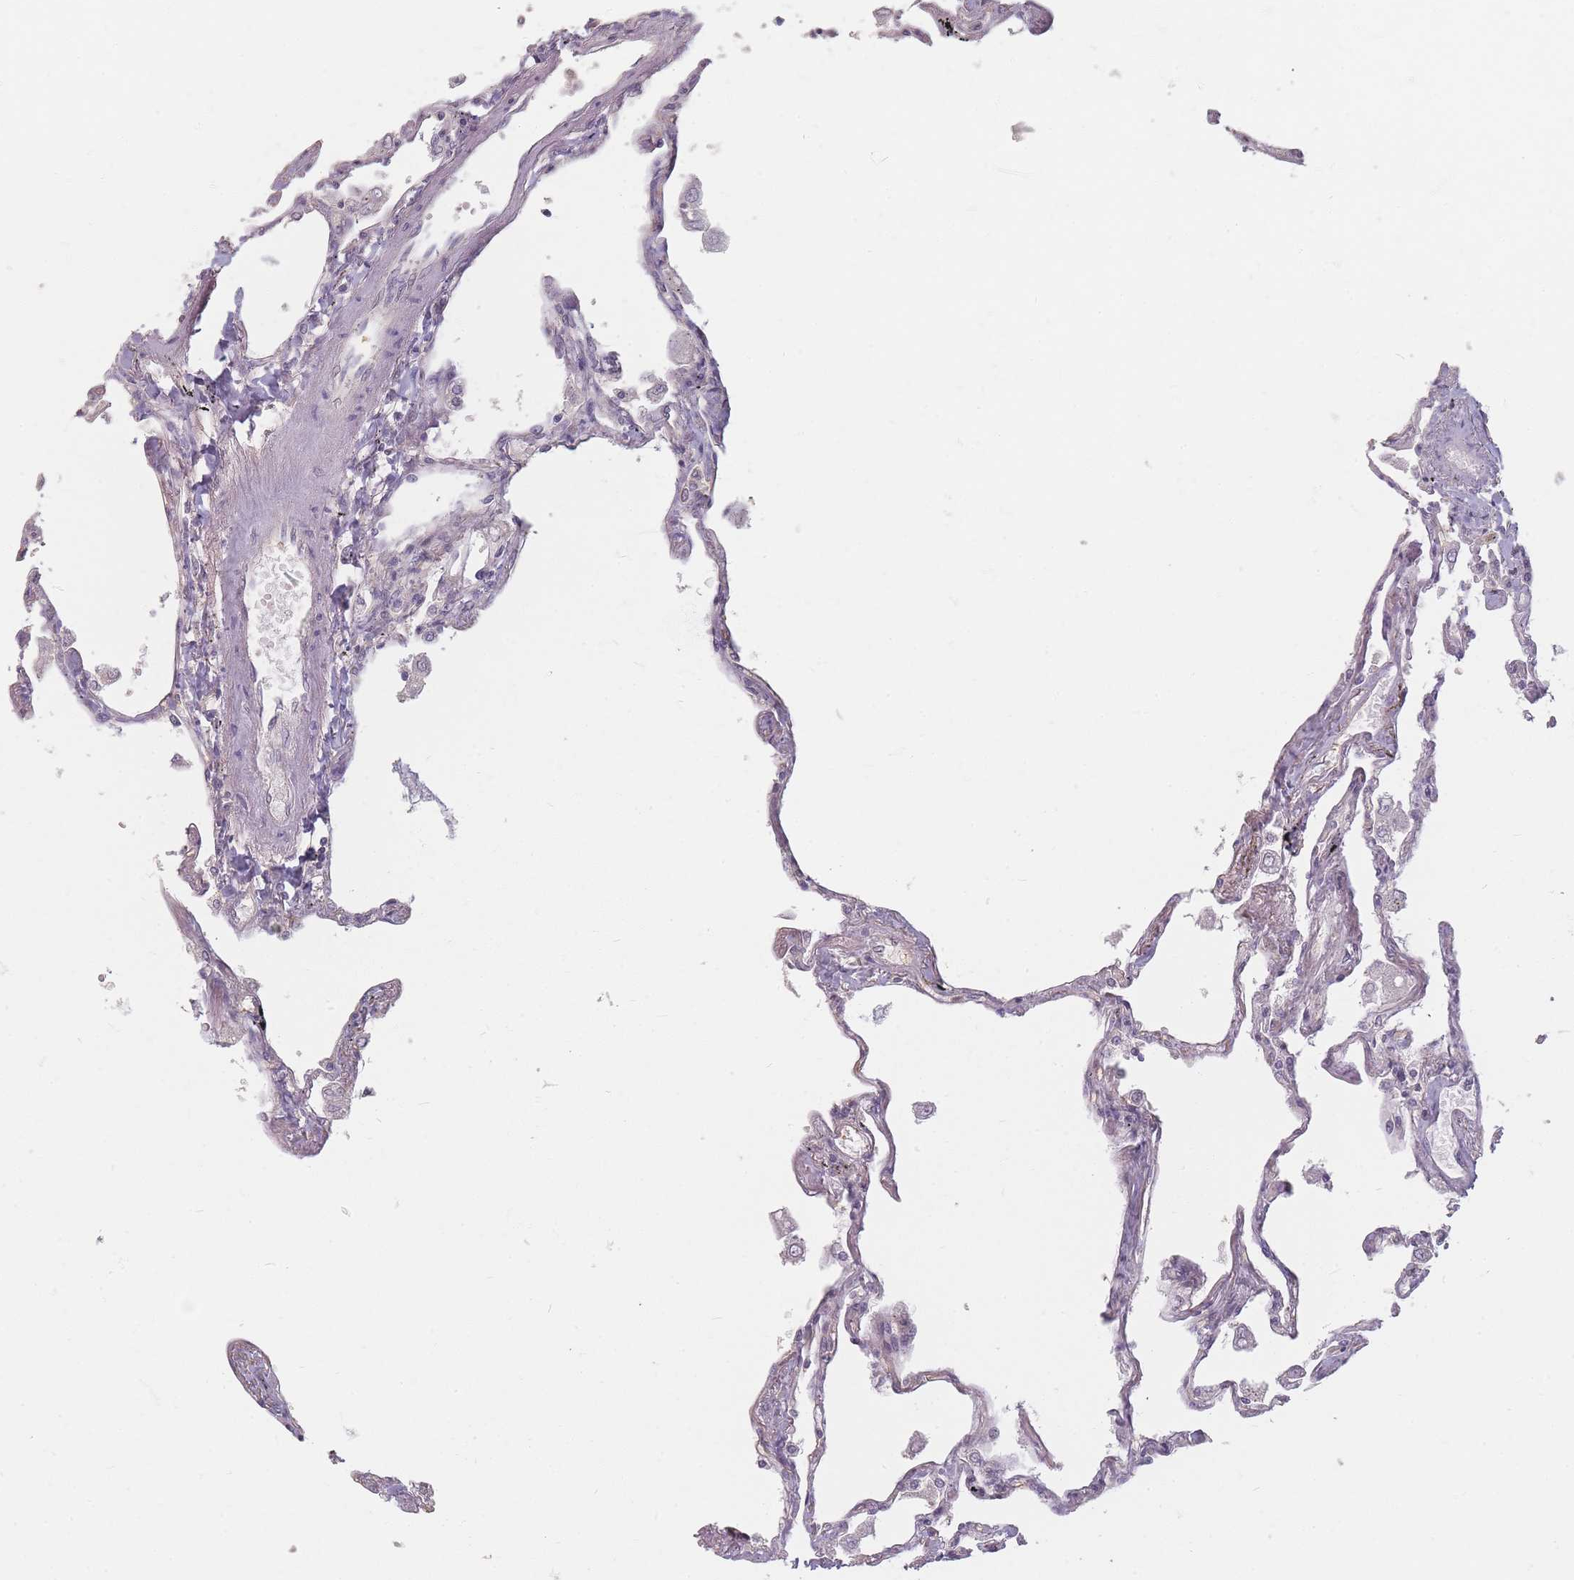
{"staining": {"intensity": "weak", "quantity": "<25%", "location": "cytoplasmic/membranous"}, "tissue": "lung", "cell_type": "Alveolar cells", "image_type": "normal", "snomed": [{"axis": "morphology", "description": "Normal tissue, NOS"}, {"axis": "topography", "description": "Lung"}], "caption": "High magnification brightfield microscopy of benign lung stained with DAB (brown) and counterstained with hematoxylin (blue): alveolar cells show no significant expression. (DAB IHC, high magnification).", "gene": "RFTN1", "patient": {"sex": "female", "age": 67}}